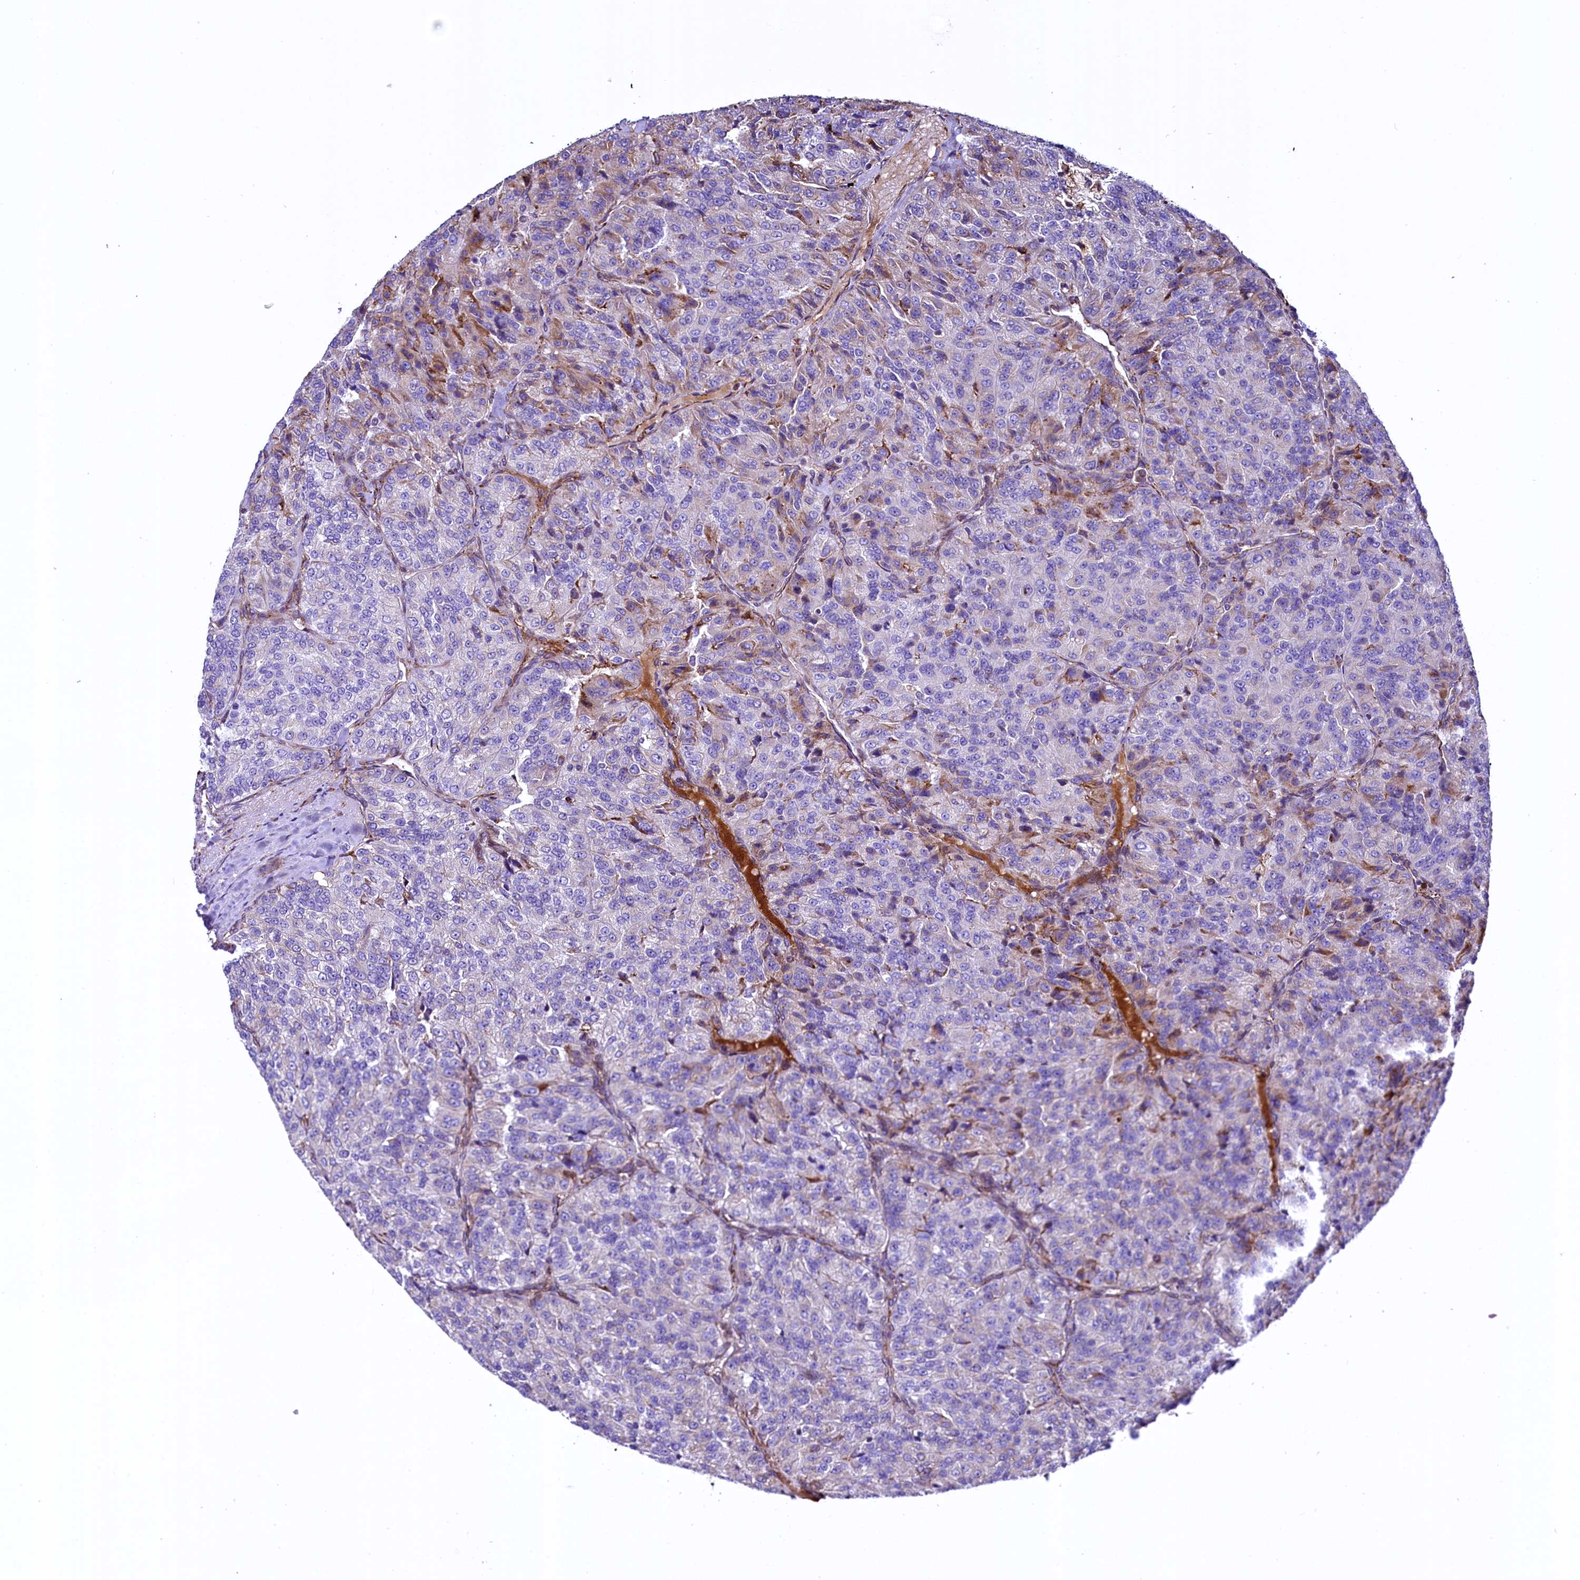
{"staining": {"intensity": "negative", "quantity": "none", "location": "none"}, "tissue": "renal cancer", "cell_type": "Tumor cells", "image_type": "cancer", "snomed": [{"axis": "morphology", "description": "Adenocarcinoma, NOS"}, {"axis": "topography", "description": "Kidney"}], "caption": "Tumor cells show no significant staining in renal adenocarcinoma.", "gene": "CMTR2", "patient": {"sex": "female", "age": 63}}